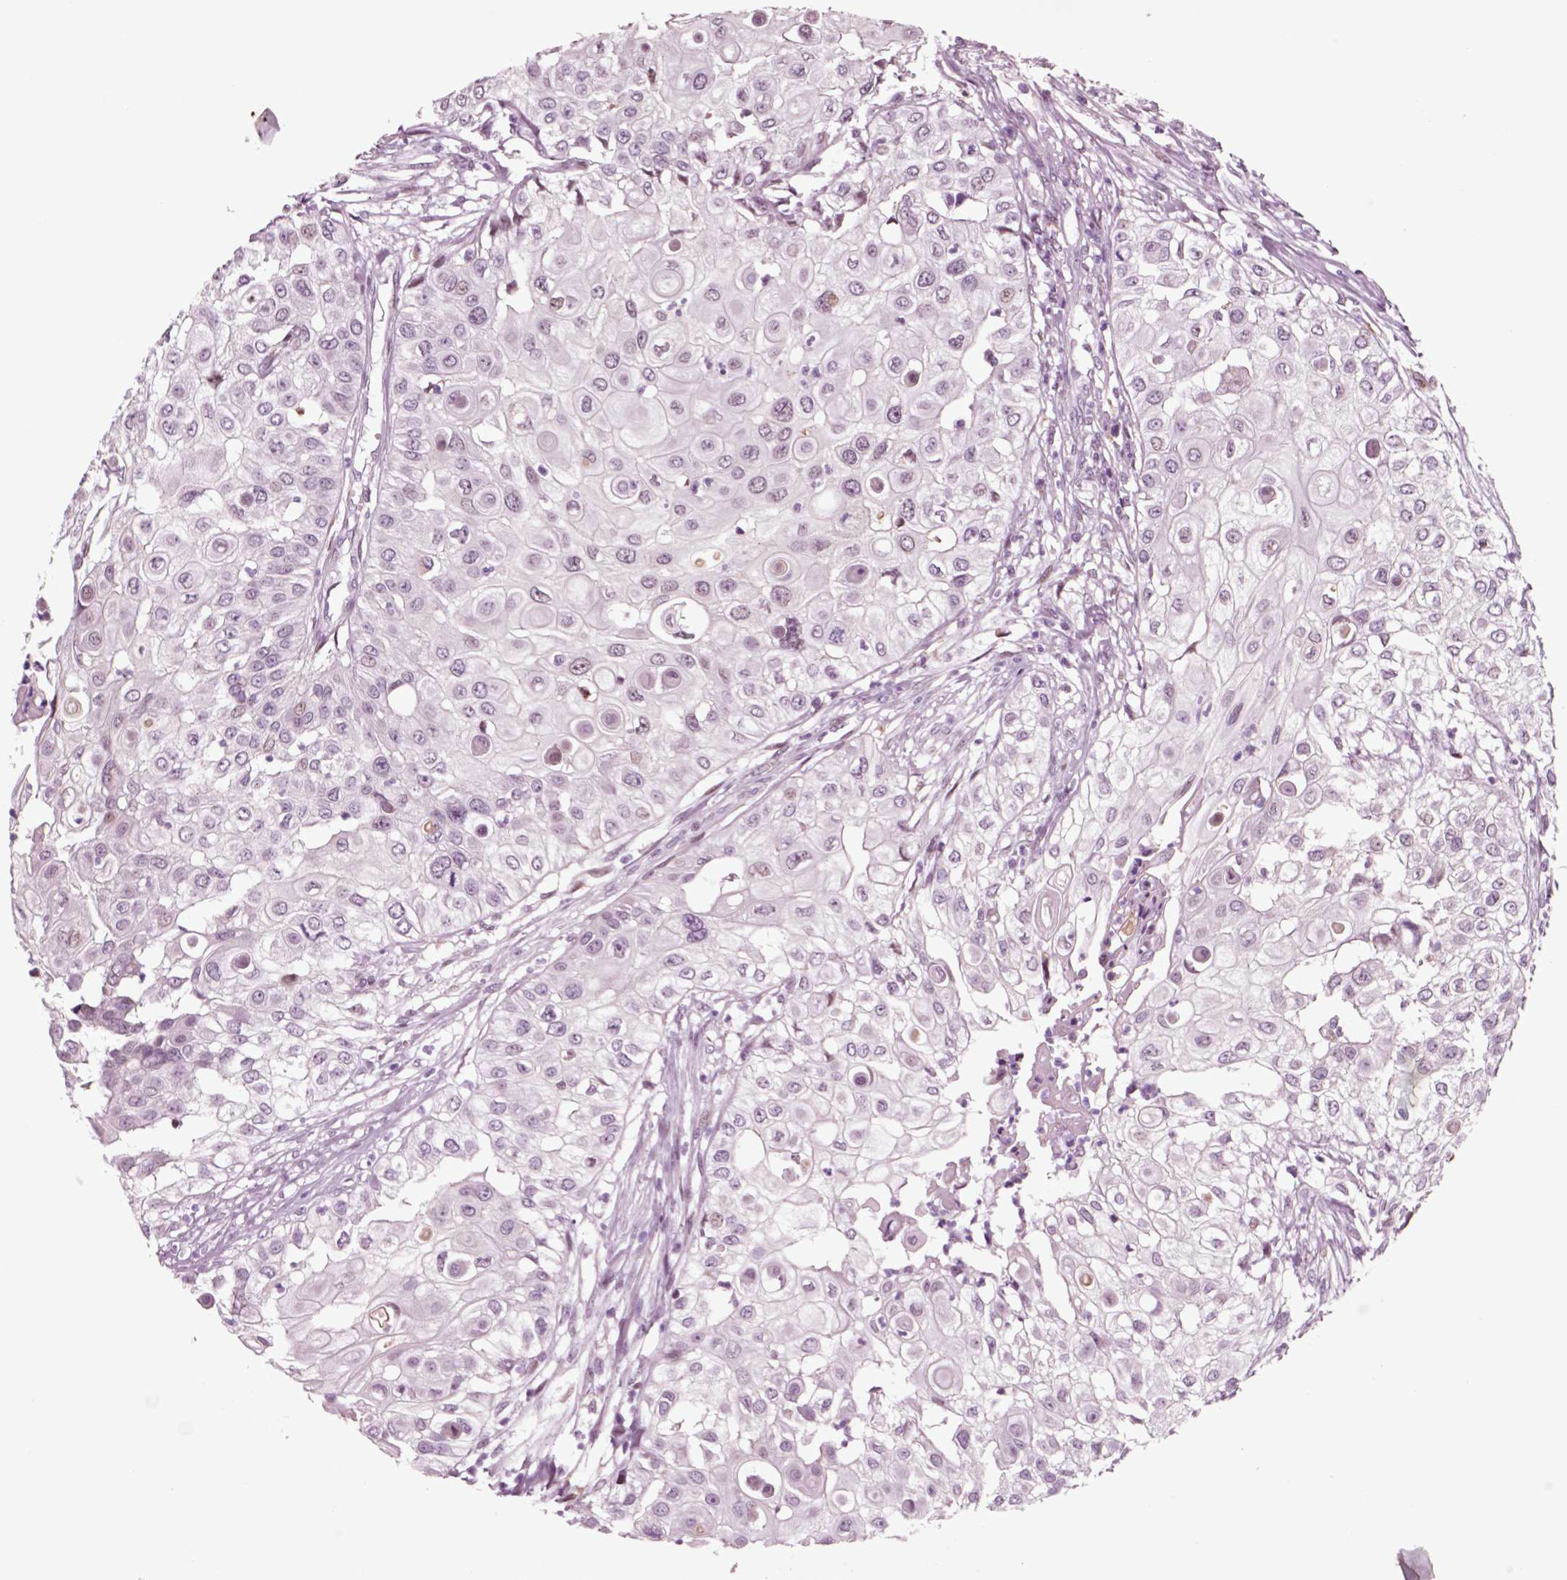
{"staining": {"intensity": "negative", "quantity": "none", "location": "none"}, "tissue": "urothelial cancer", "cell_type": "Tumor cells", "image_type": "cancer", "snomed": [{"axis": "morphology", "description": "Urothelial carcinoma, High grade"}, {"axis": "topography", "description": "Urinary bladder"}], "caption": "Immunohistochemistry histopathology image of human urothelial cancer stained for a protein (brown), which demonstrates no positivity in tumor cells.", "gene": "CHGB", "patient": {"sex": "female", "age": 79}}